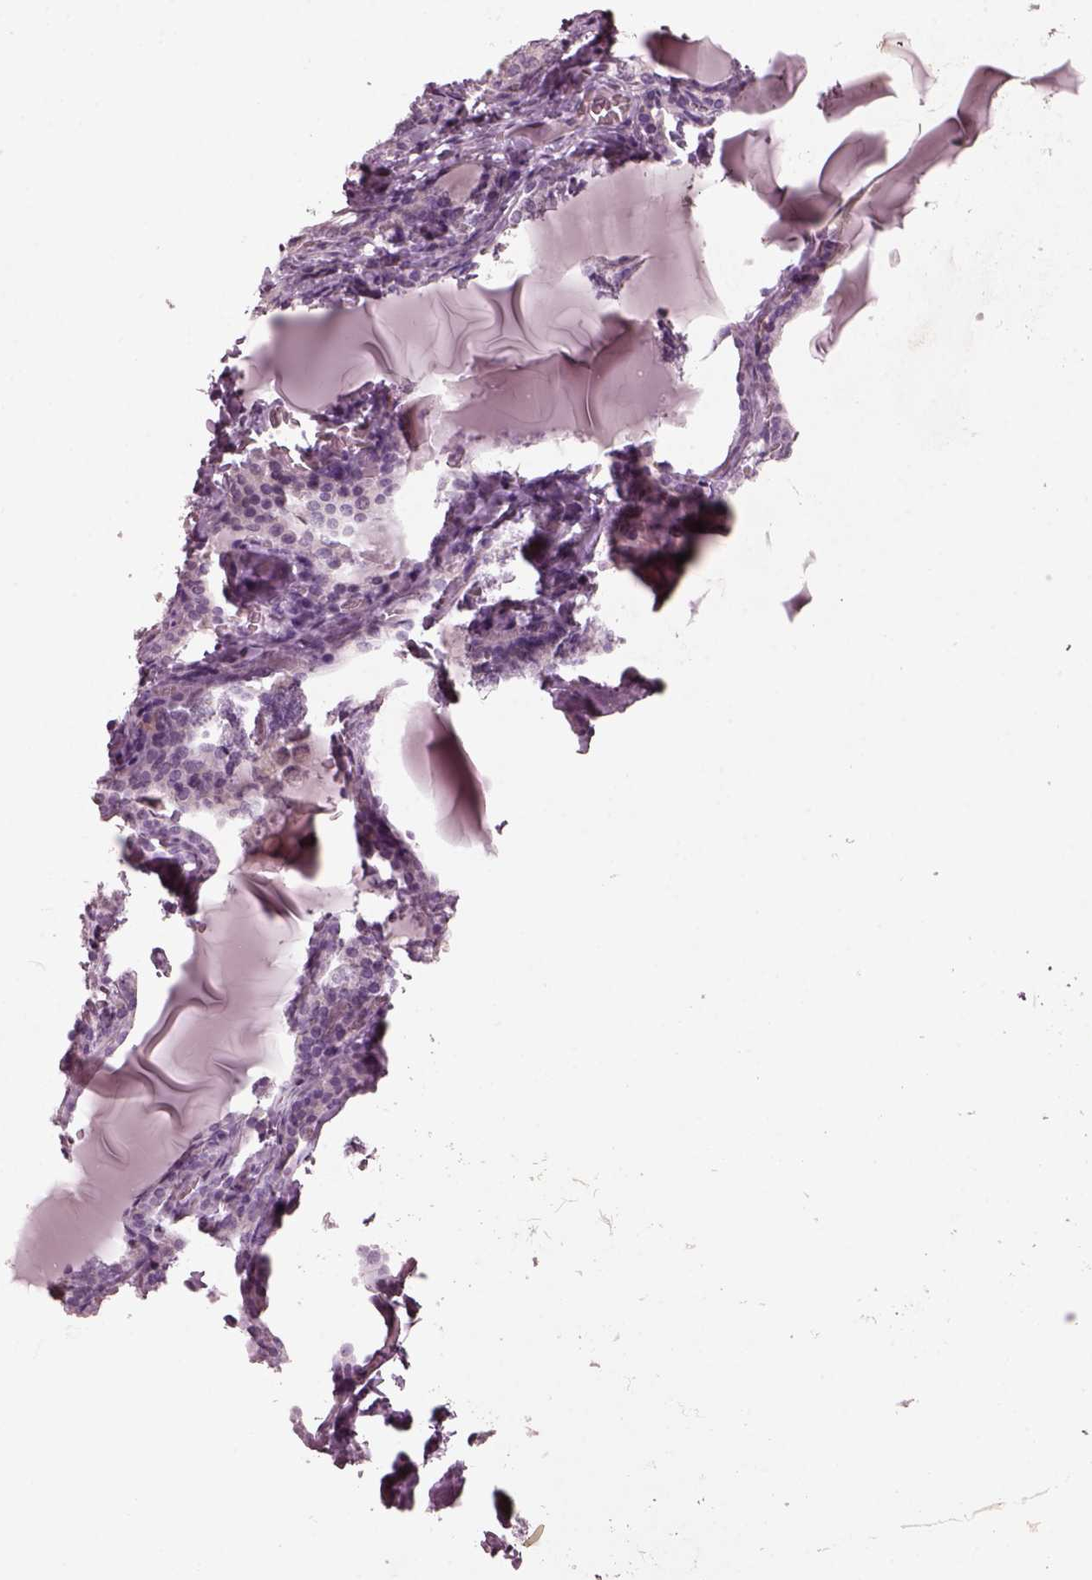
{"staining": {"intensity": "negative", "quantity": "none", "location": "none"}, "tissue": "thyroid gland", "cell_type": "Glandular cells", "image_type": "normal", "snomed": [{"axis": "morphology", "description": "Normal tissue, NOS"}, {"axis": "morphology", "description": "Hyperplasia, NOS"}, {"axis": "topography", "description": "Thyroid gland"}], "caption": "Immunohistochemistry image of benign thyroid gland: human thyroid gland stained with DAB demonstrates no significant protein expression in glandular cells.", "gene": "RCVRN", "patient": {"sex": "female", "age": 27}}